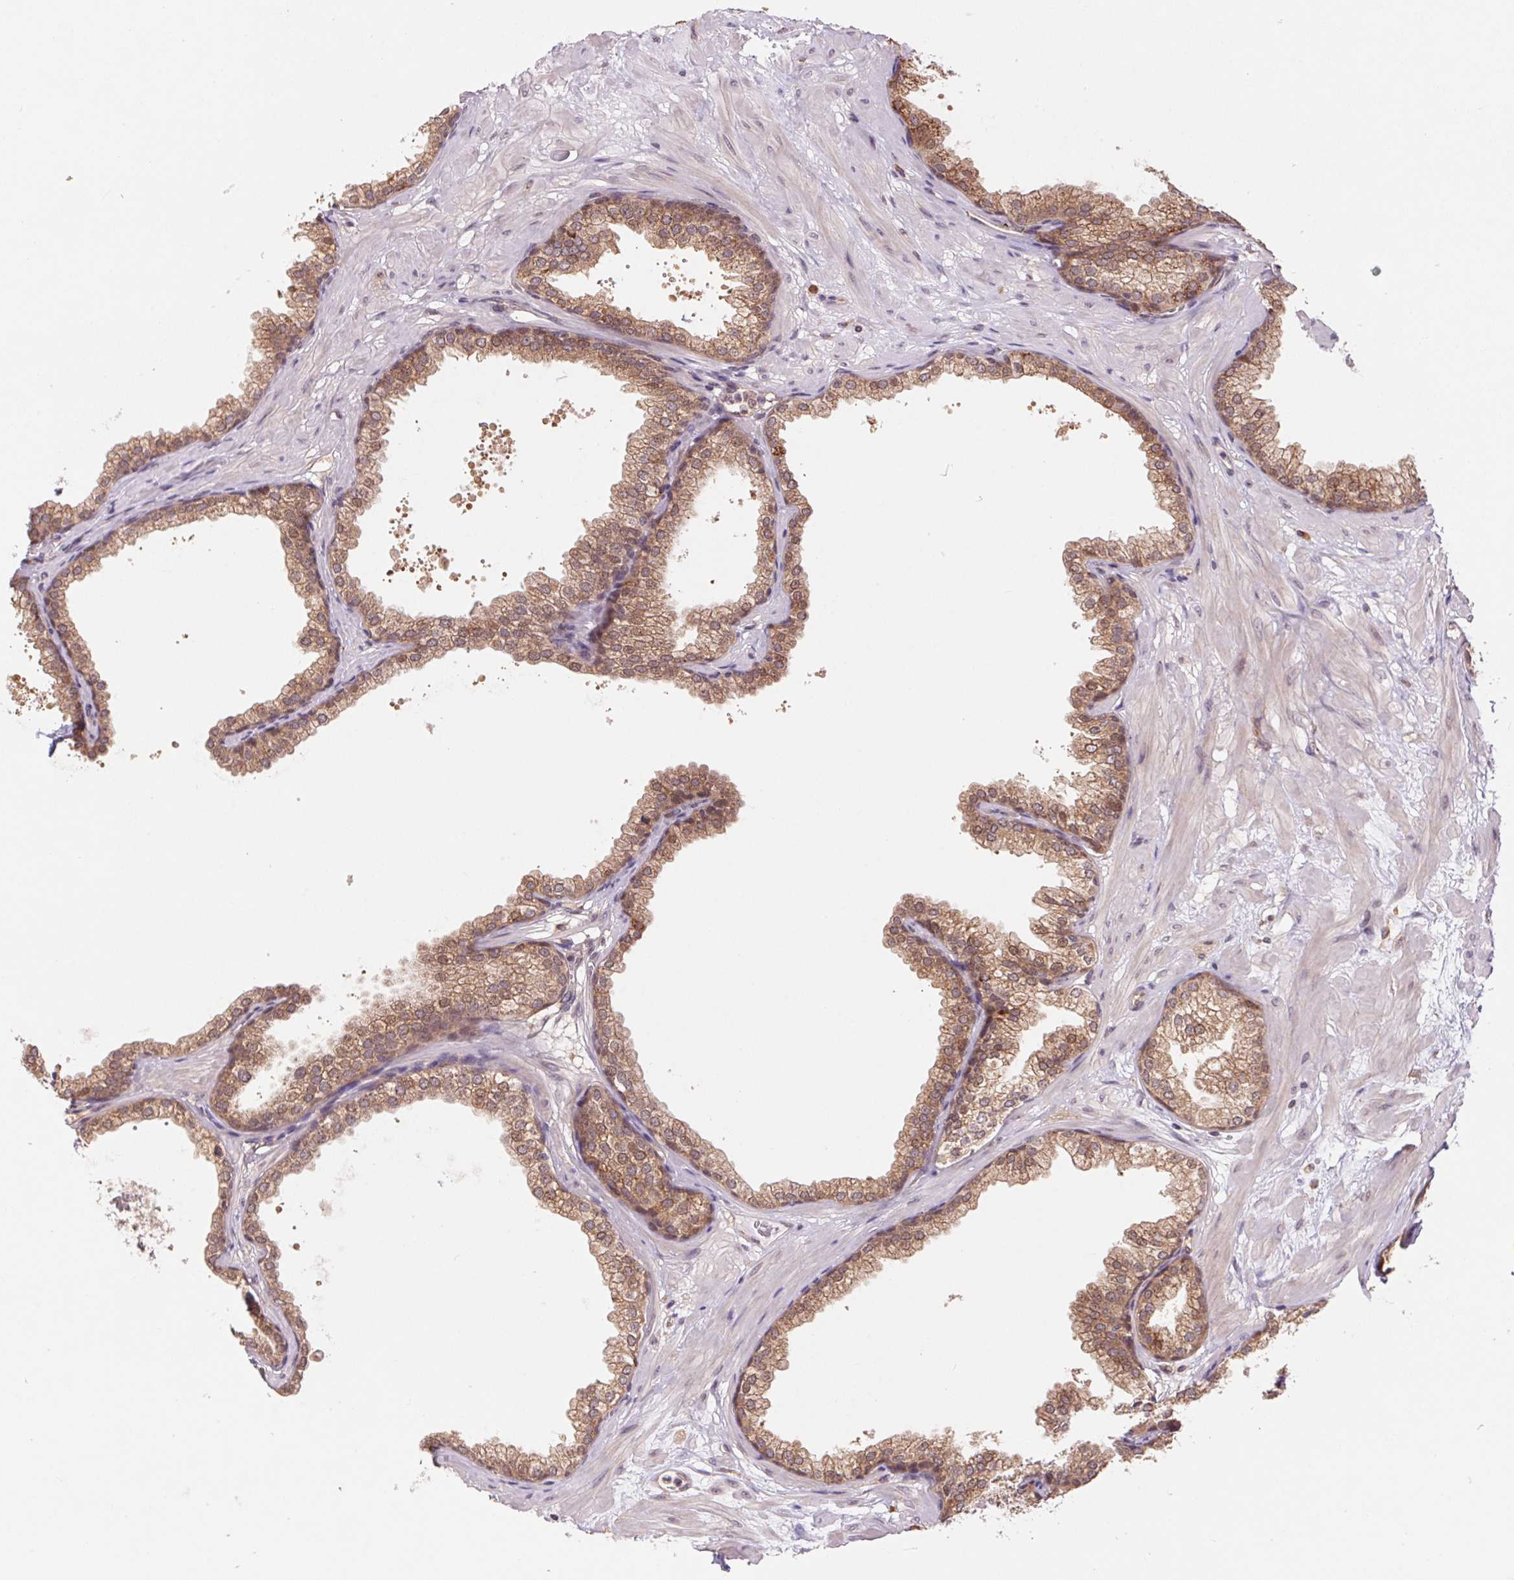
{"staining": {"intensity": "moderate", "quantity": ">75%", "location": "cytoplasmic/membranous,nuclear"}, "tissue": "prostate", "cell_type": "Glandular cells", "image_type": "normal", "snomed": [{"axis": "morphology", "description": "Normal tissue, NOS"}, {"axis": "topography", "description": "Prostate"}], "caption": "Prostate stained with immunohistochemistry (IHC) displays moderate cytoplasmic/membranous,nuclear staining in about >75% of glandular cells. Ihc stains the protein of interest in brown and the nuclei are stained blue.", "gene": "RRM1", "patient": {"sex": "male", "age": 37}}